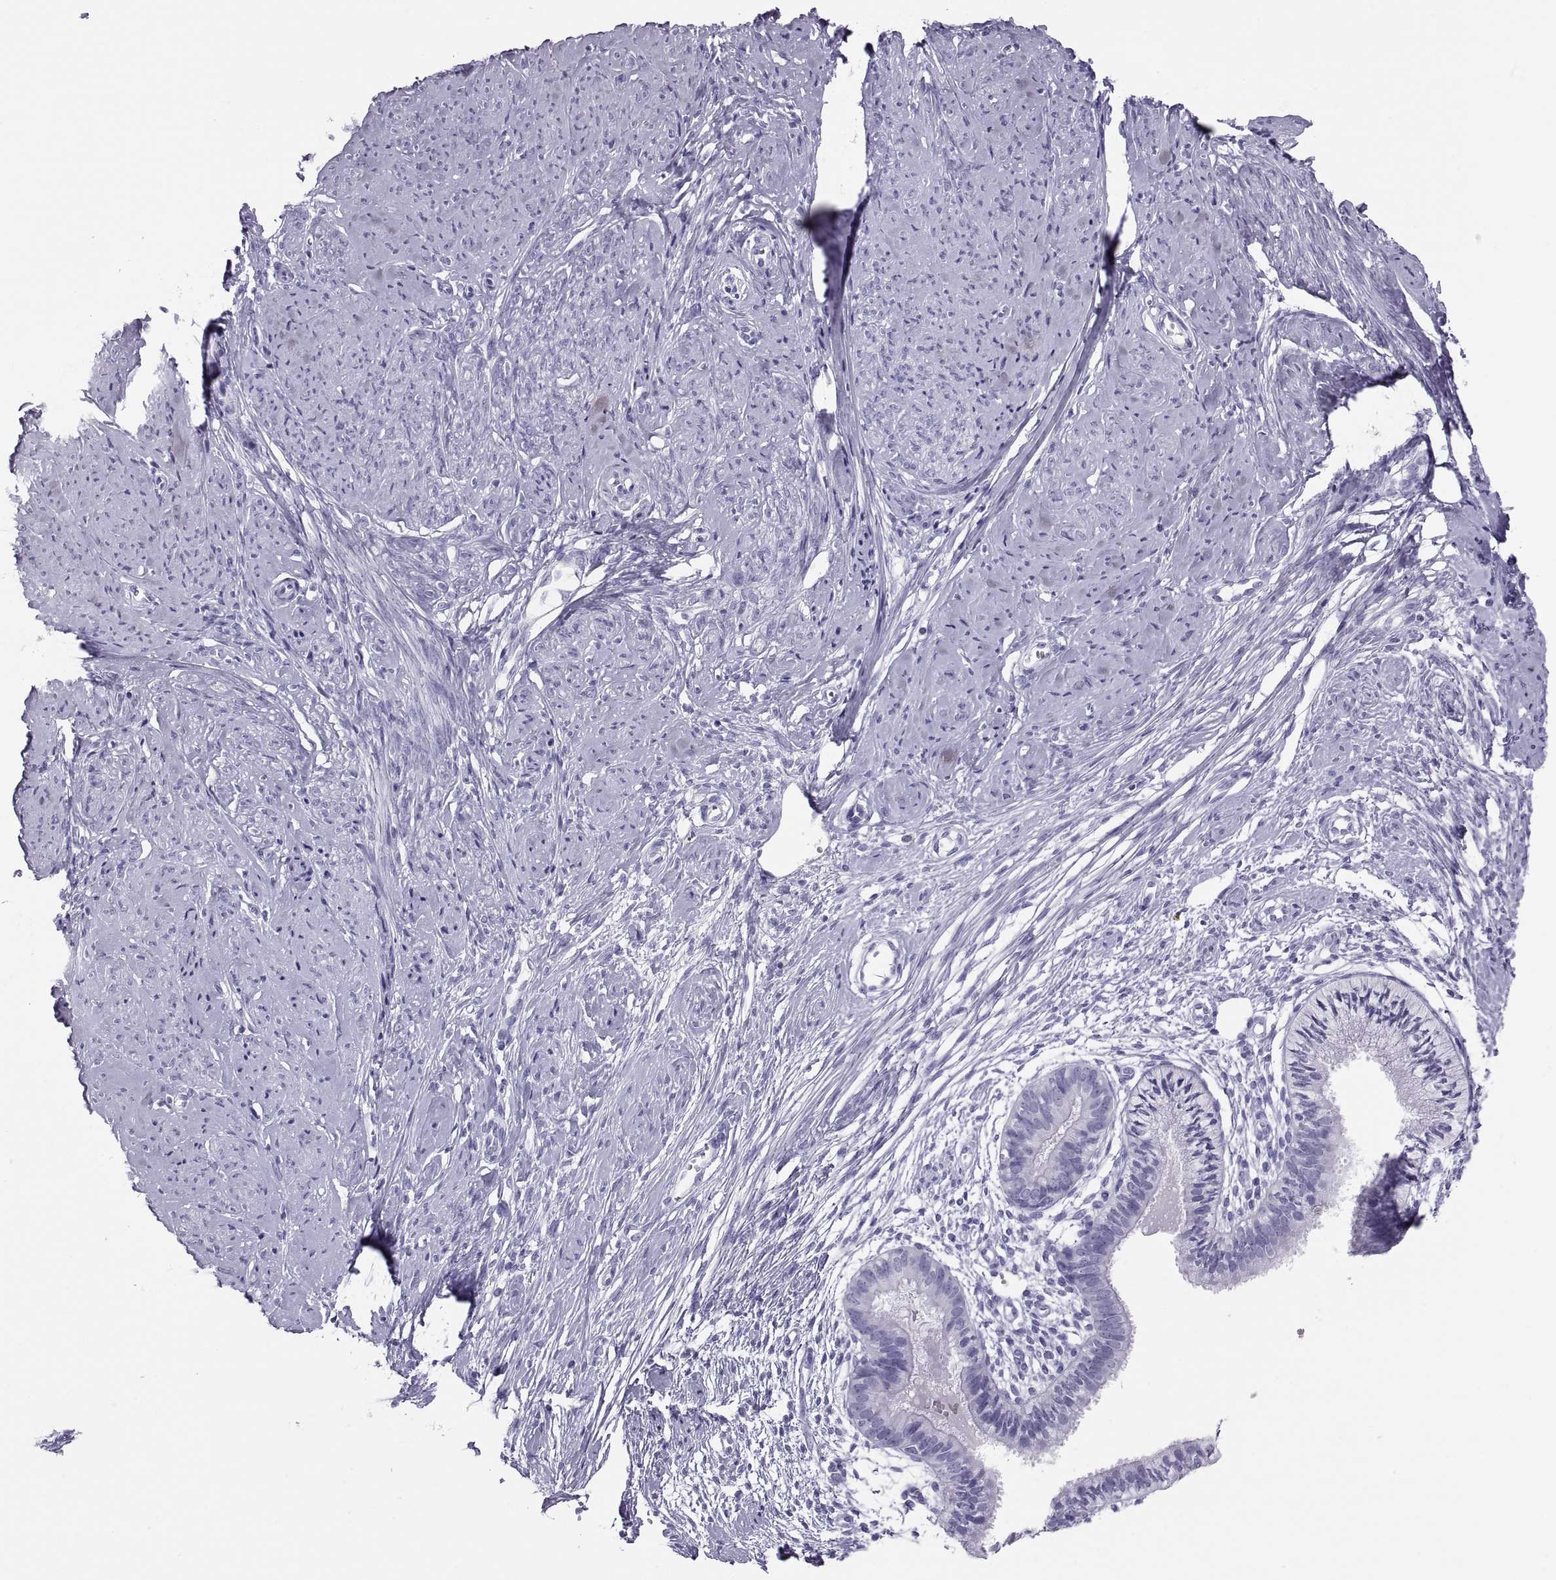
{"staining": {"intensity": "negative", "quantity": "none", "location": "none"}, "tissue": "smooth muscle", "cell_type": "Smooth muscle cells", "image_type": "normal", "snomed": [{"axis": "morphology", "description": "Normal tissue, NOS"}, {"axis": "topography", "description": "Smooth muscle"}], "caption": "High magnification brightfield microscopy of unremarkable smooth muscle stained with DAB (3,3'-diaminobenzidine) (brown) and counterstained with hematoxylin (blue): smooth muscle cells show no significant expression.", "gene": "SEMG1", "patient": {"sex": "female", "age": 48}}